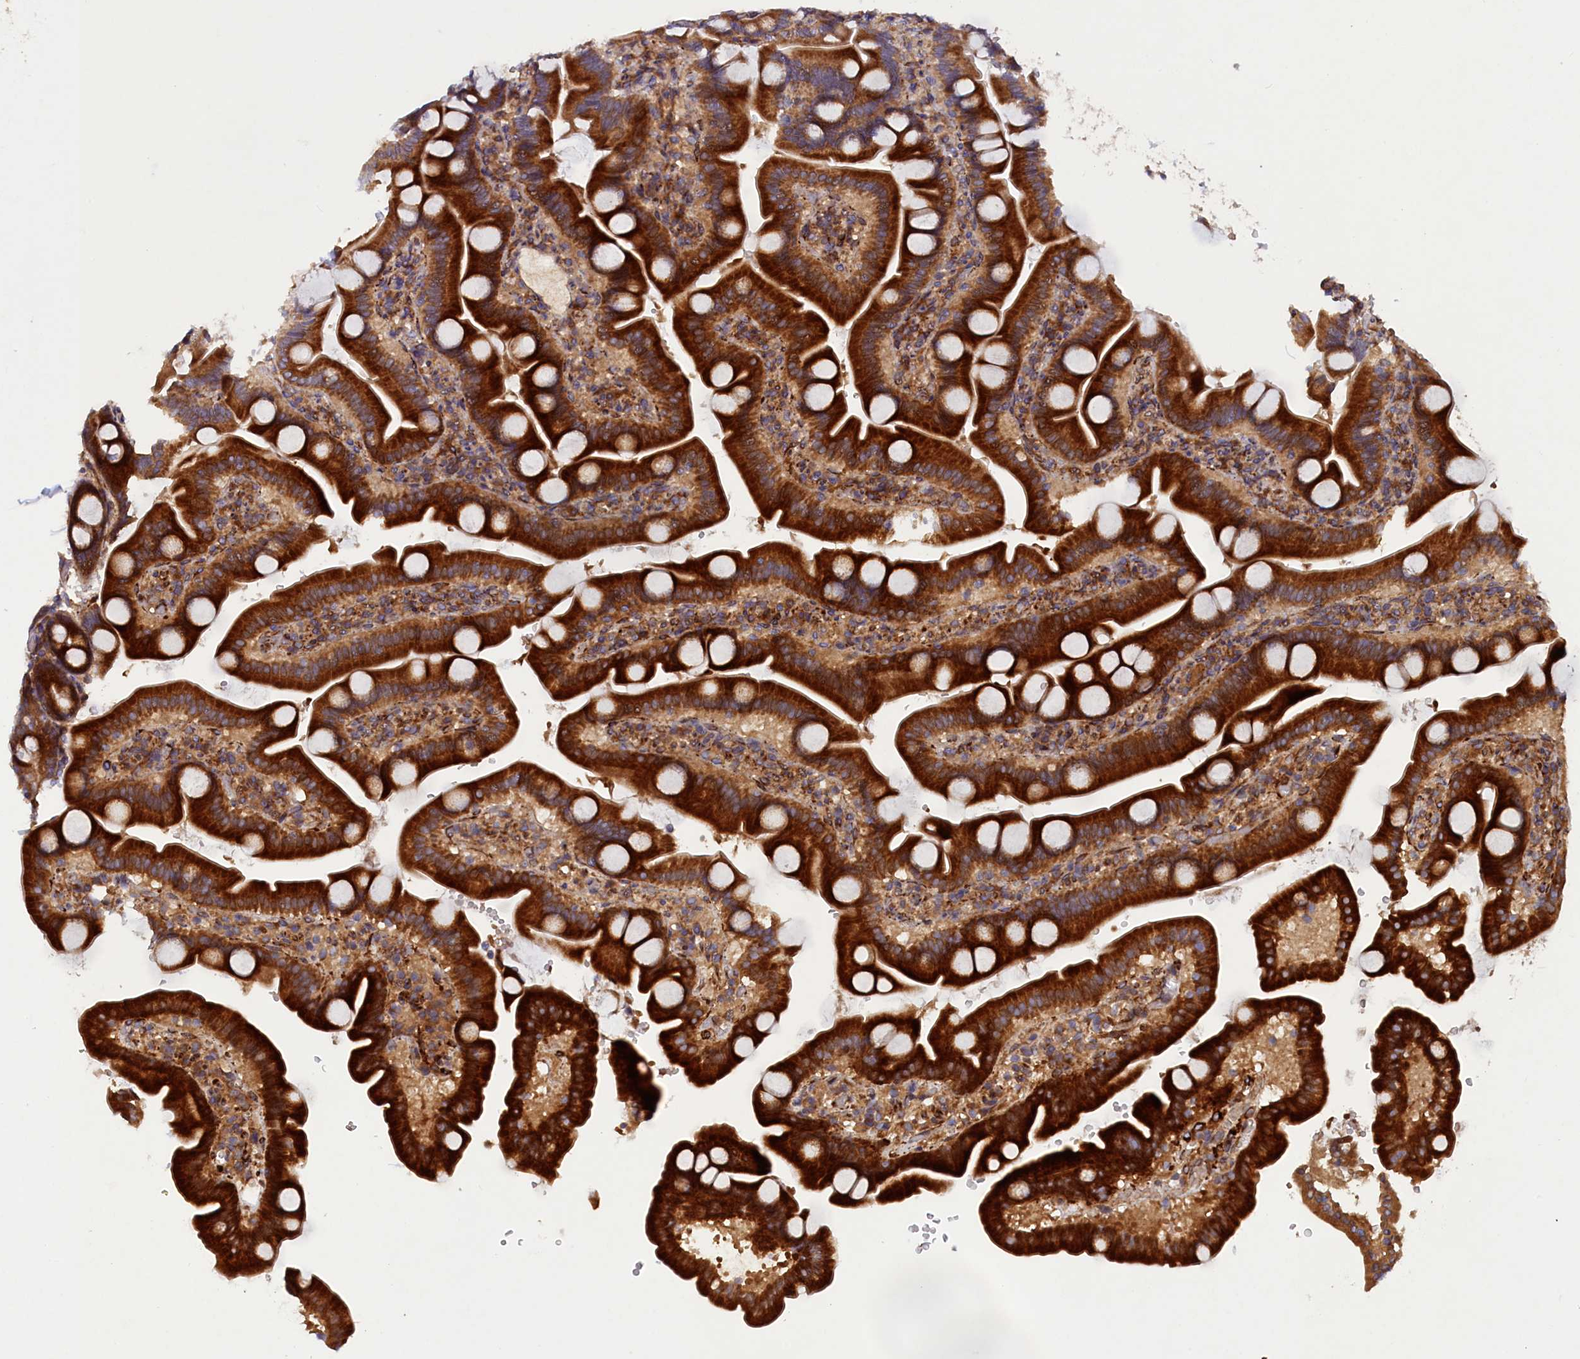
{"staining": {"intensity": "strong", "quantity": ">75%", "location": "cytoplasmic/membranous"}, "tissue": "duodenum", "cell_type": "Glandular cells", "image_type": "normal", "snomed": [{"axis": "morphology", "description": "Normal tissue, NOS"}, {"axis": "topography", "description": "Duodenum"}], "caption": "Normal duodenum shows strong cytoplasmic/membranous positivity in approximately >75% of glandular cells Nuclei are stained in blue..", "gene": "ARRDC4", "patient": {"sex": "male", "age": 55}}